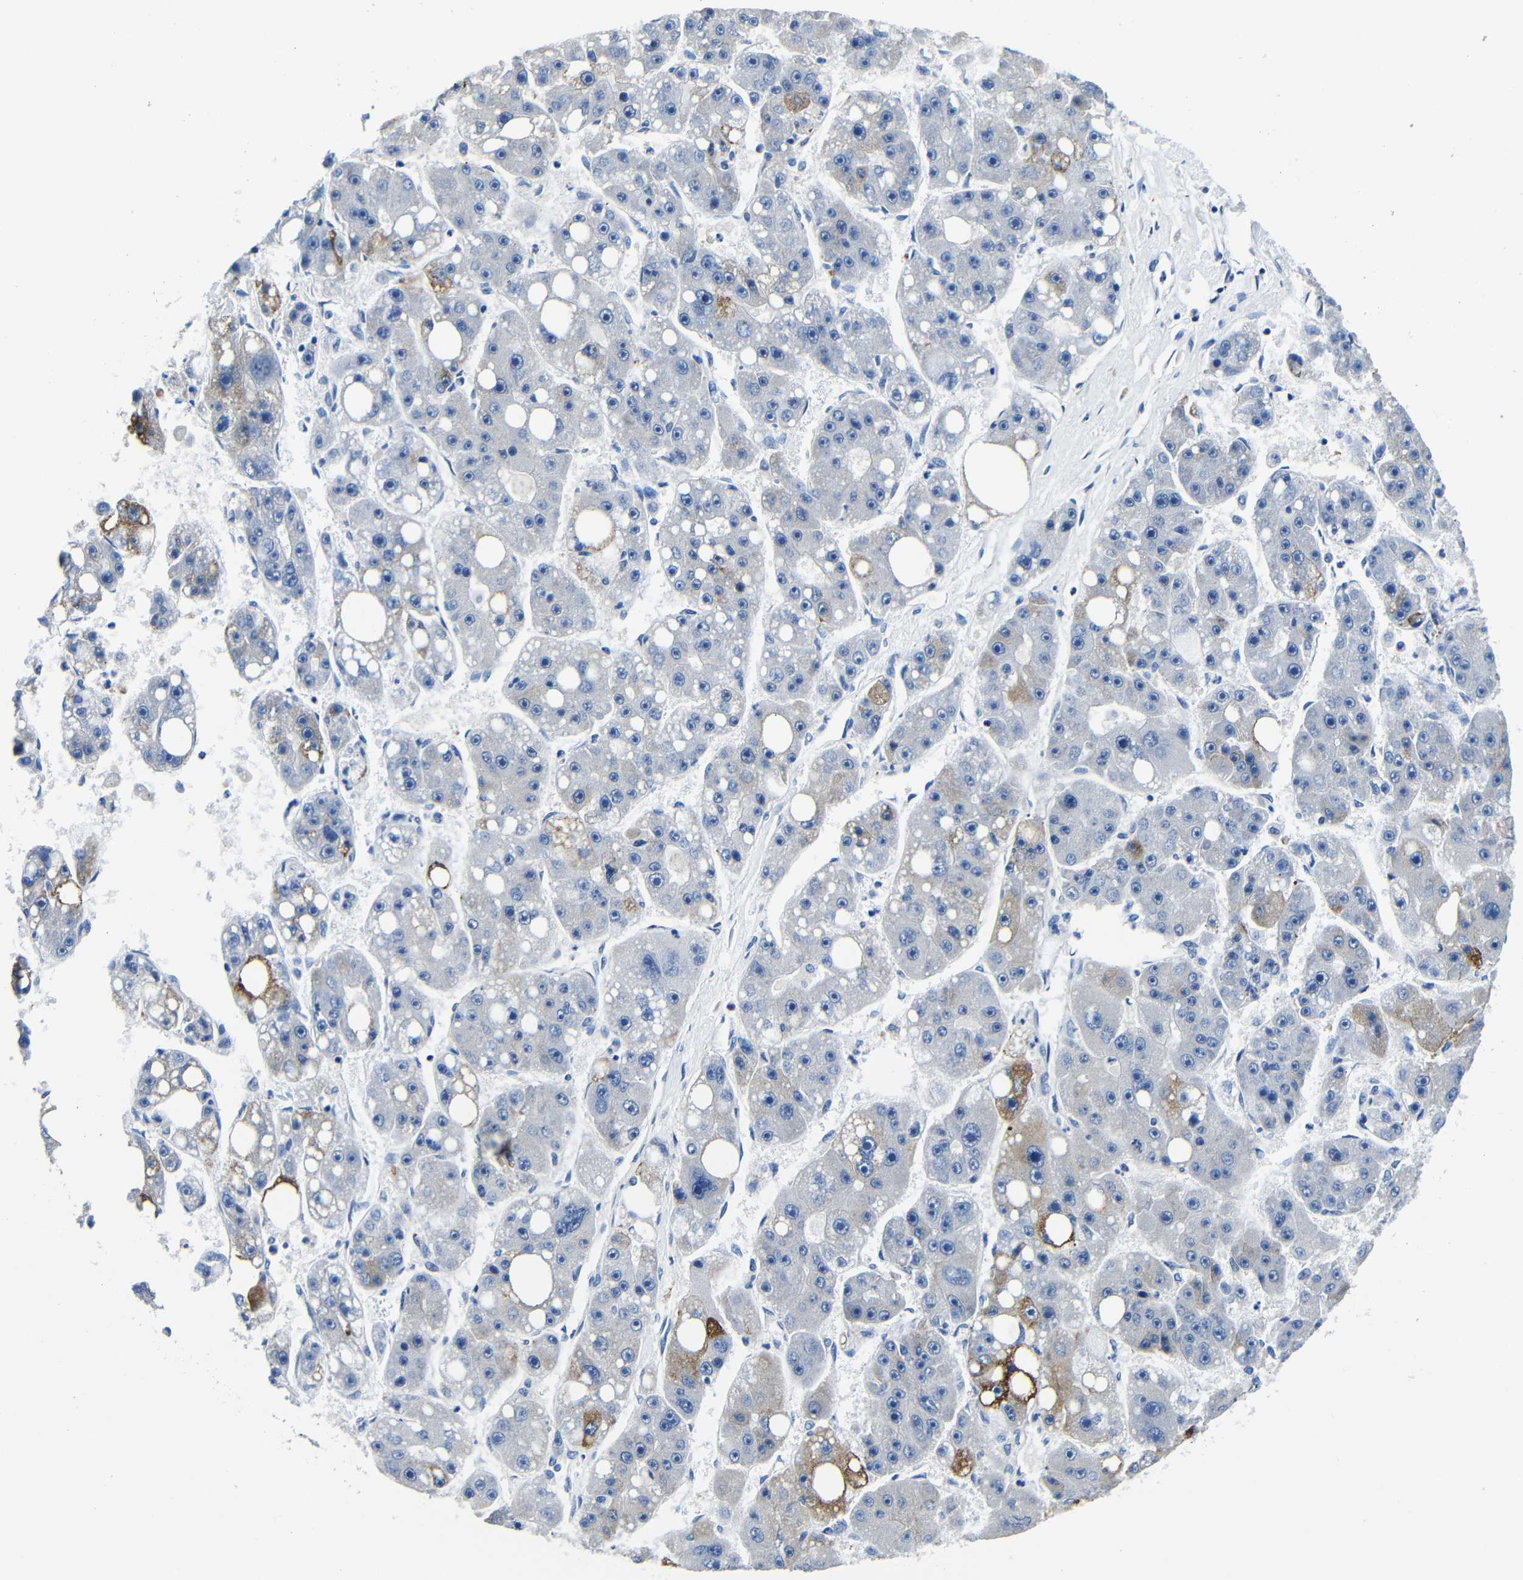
{"staining": {"intensity": "moderate", "quantity": "<25%", "location": "cytoplasmic/membranous"}, "tissue": "liver cancer", "cell_type": "Tumor cells", "image_type": "cancer", "snomed": [{"axis": "morphology", "description": "Carcinoma, Hepatocellular, NOS"}, {"axis": "topography", "description": "Liver"}], "caption": "Immunohistochemistry (IHC) micrograph of human liver cancer (hepatocellular carcinoma) stained for a protein (brown), which demonstrates low levels of moderate cytoplasmic/membranous staining in approximately <25% of tumor cells.", "gene": "TNFAIP1", "patient": {"sex": "female", "age": 61}}